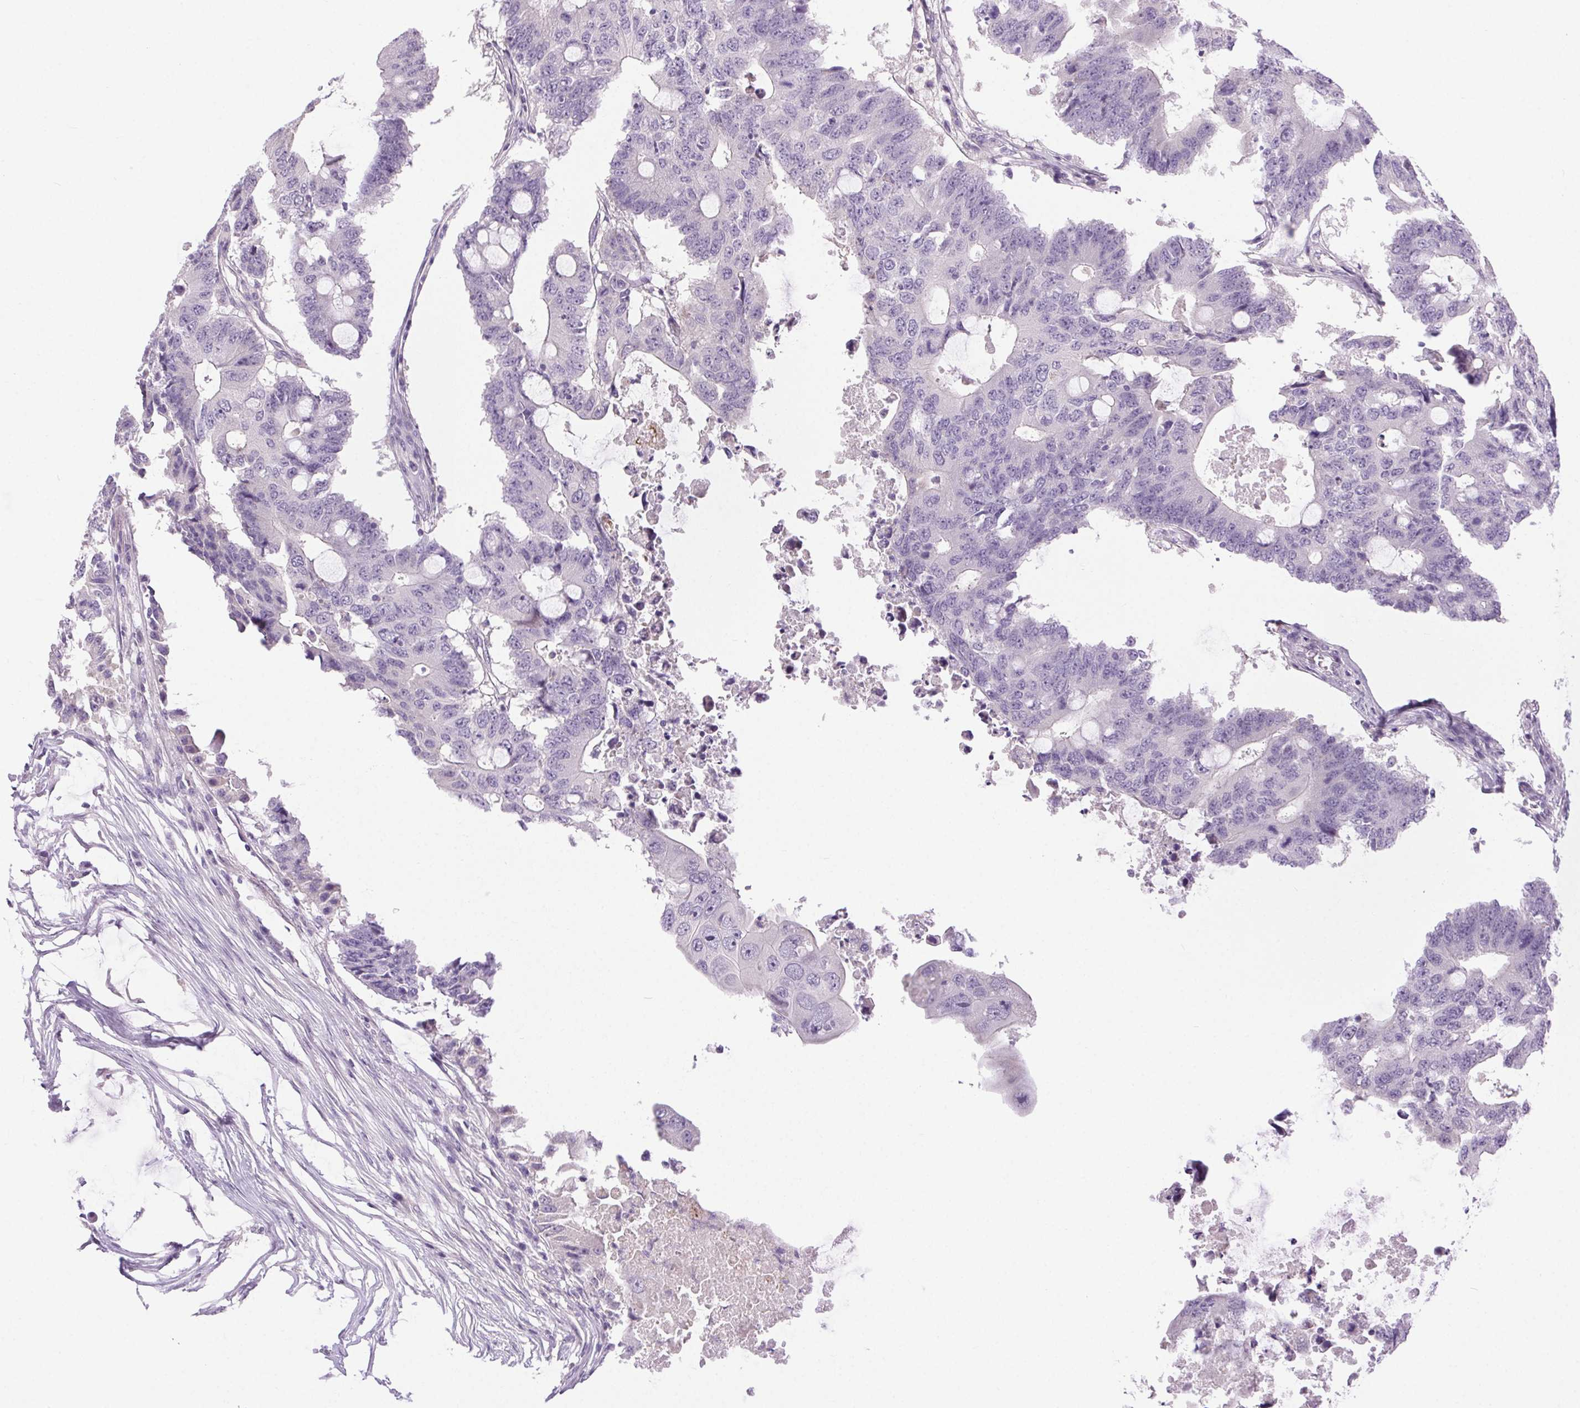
{"staining": {"intensity": "negative", "quantity": "none", "location": "none"}, "tissue": "colorectal cancer", "cell_type": "Tumor cells", "image_type": "cancer", "snomed": [{"axis": "morphology", "description": "Adenocarcinoma, NOS"}, {"axis": "topography", "description": "Colon"}], "caption": "An immunohistochemistry image of colorectal cancer (adenocarcinoma) is shown. There is no staining in tumor cells of colorectal cancer (adenocarcinoma).", "gene": "SYT11", "patient": {"sex": "male", "age": 71}}